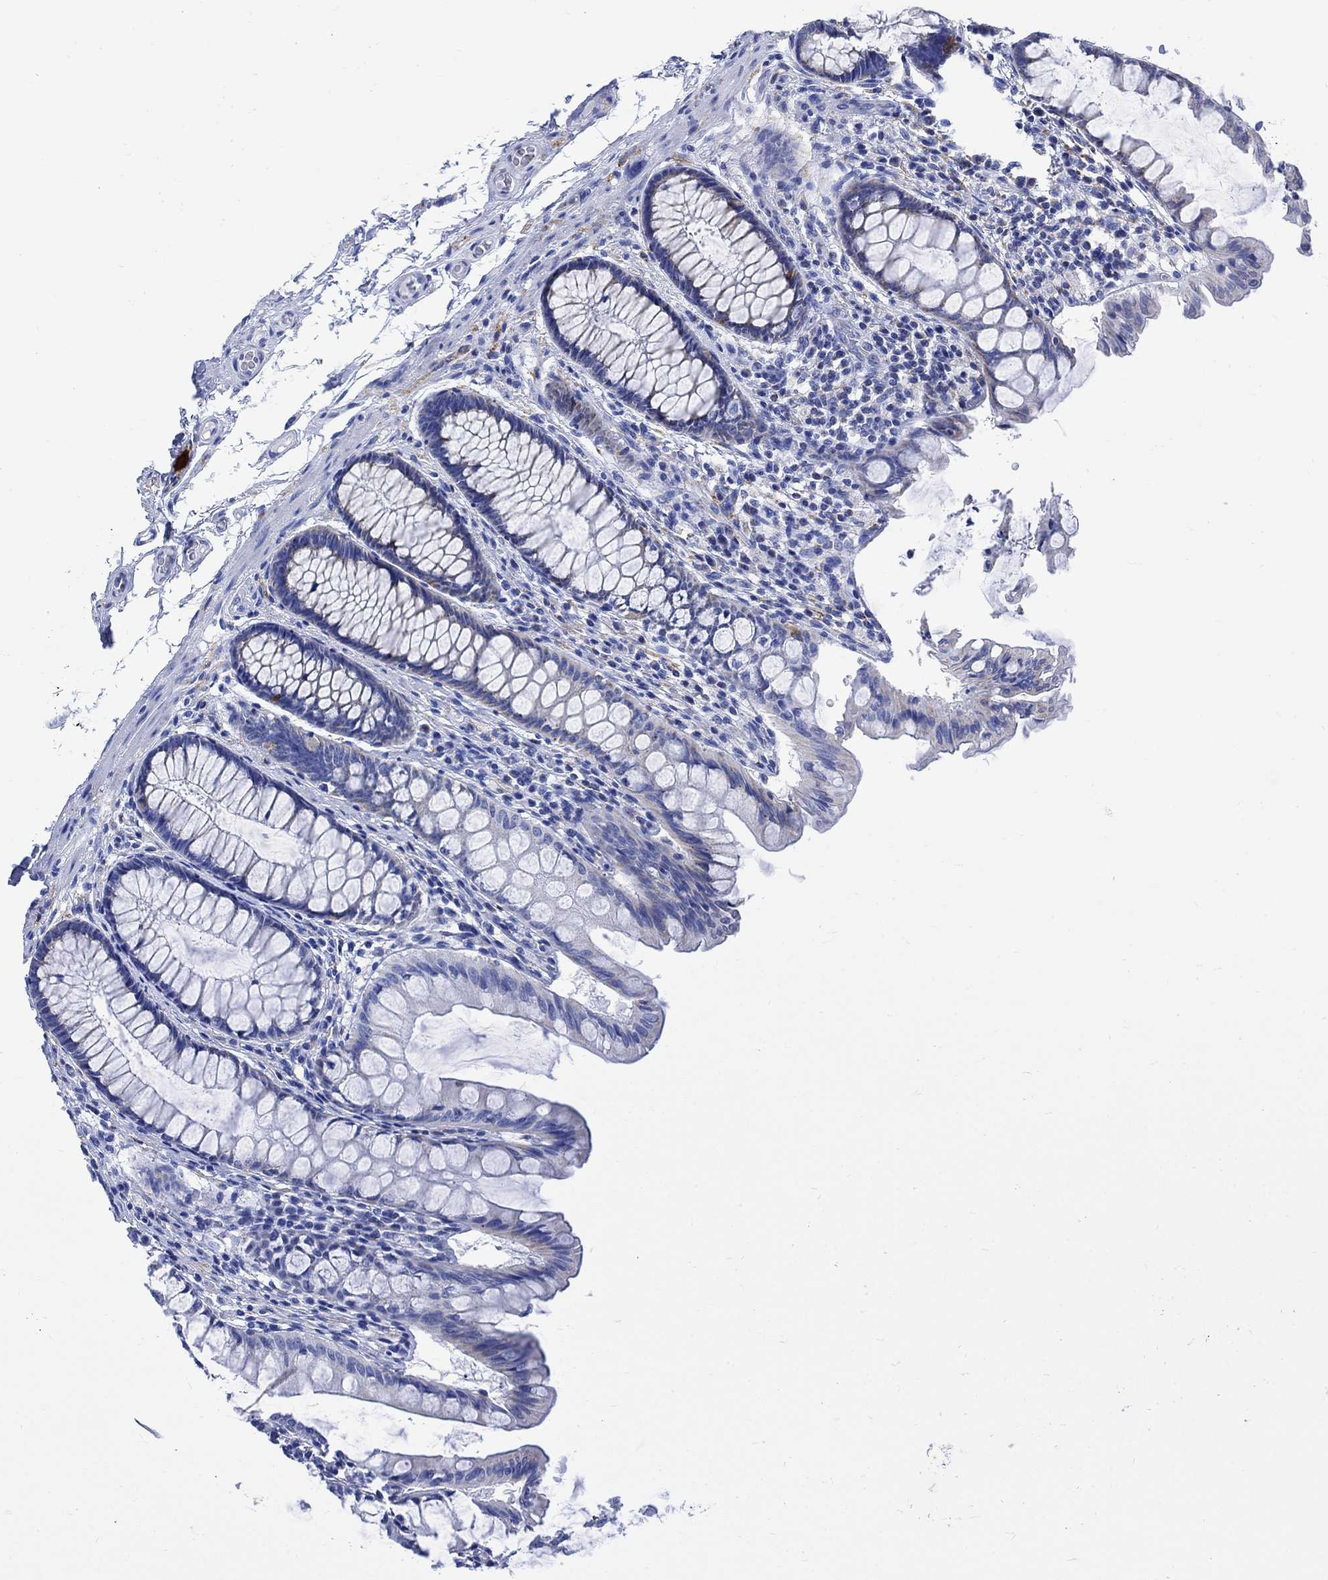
{"staining": {"intensity": "negative", "quantity": "none", "location": "none"}, "tissue": "colon", "cell_type": "Endothelial cells", "image_type": "normal", "snomed": [{"axis": "morphology", "description": "Normal tissue, NOS"}, {"axis": "topography", "description": "Colon"}], "caption": "Endothelial cells are negative for brown protein staining in normal colon. (DAB immunohistochemistry (IHC) visualized using brightfield microscopy, high magnification).", "gene": "CPLX1", "patient": {"sex": "female", "age": 65}}